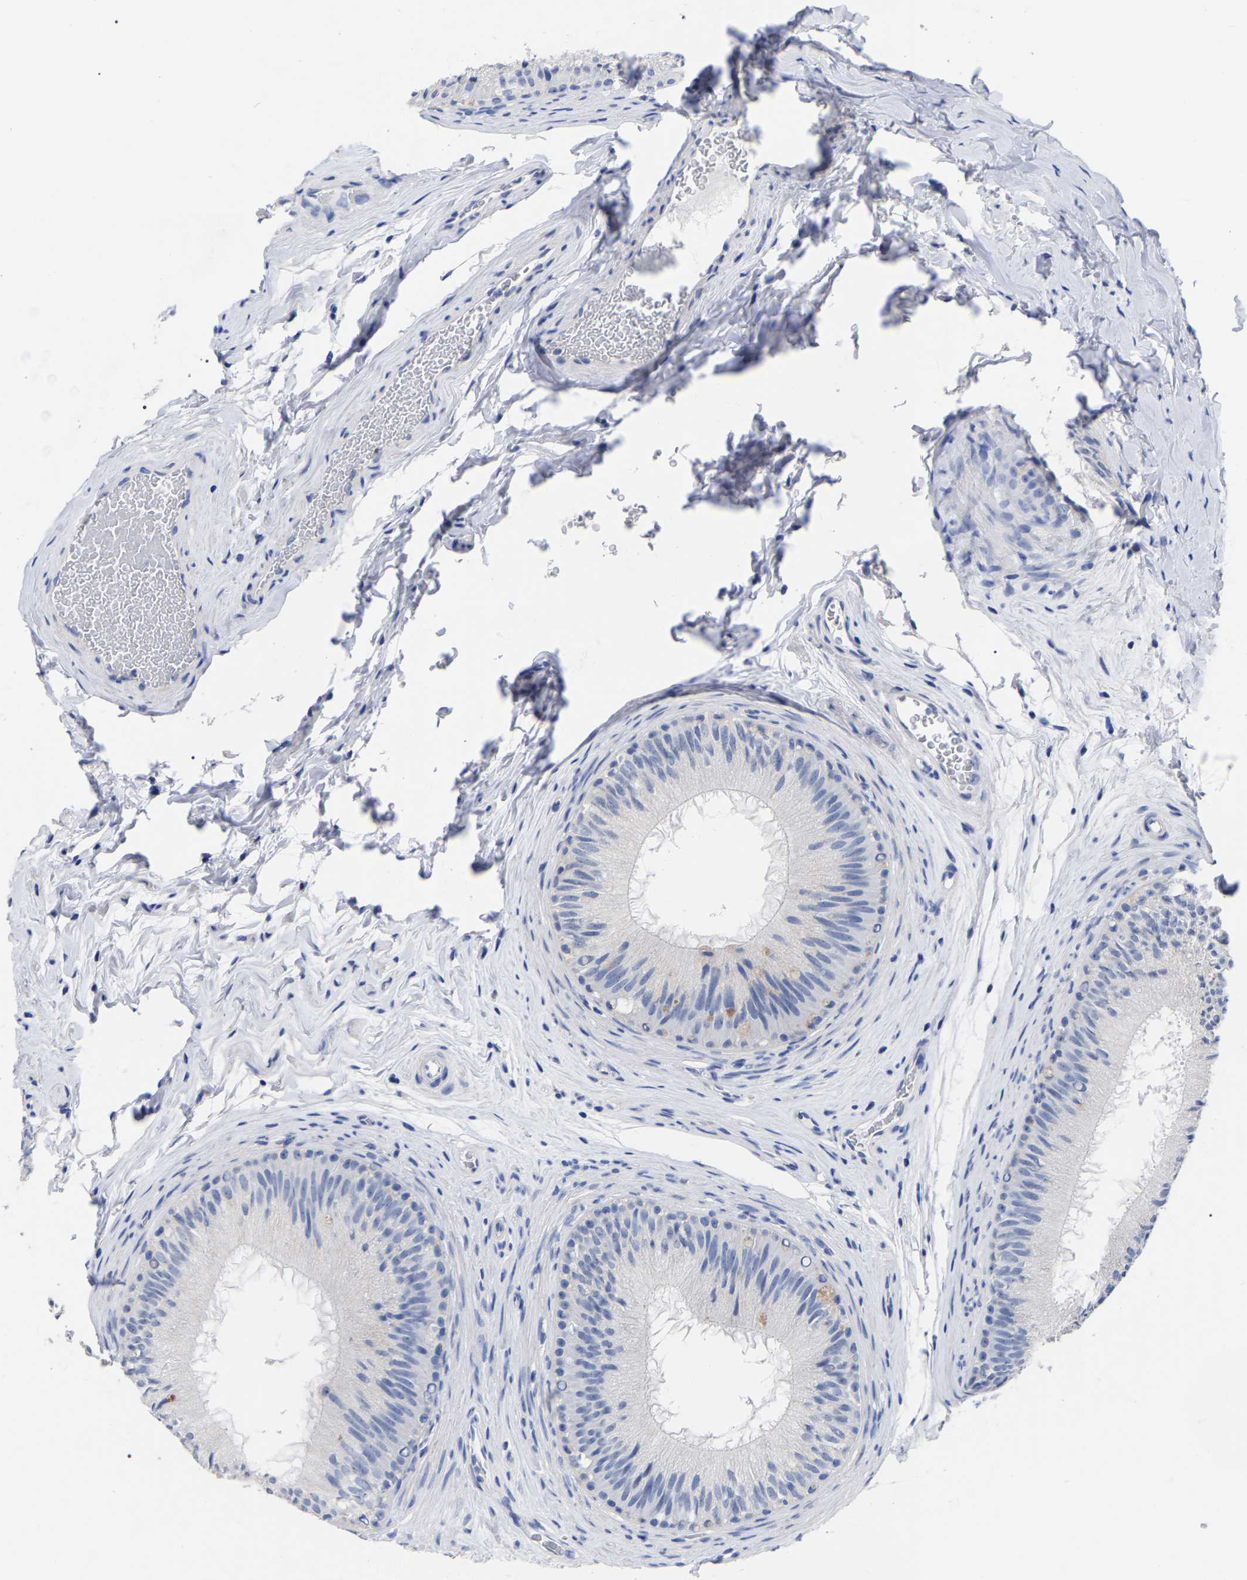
{"staining": {"intensity": "negative", "quantity": "none", "location": "none"}, "tissue": "epididymis", "cell_type": "Glandular cells", "image_type": "normal", "snomed": [{"axis": "morphology", "description": "Normal tissue, NOS"}, {"axis": "topography", "description": "Testis"}, {"axis": "topography", "description": "Epididymis"}], "caption": "The histopathology image shows no significant positivity in glandular cells of epididymis. (Stains: DAB (3,3'-diaminobenzidine) immunohistochemistry (IHC) with hematoxylin counter stain, Microscopy: brightfield microscopy at high magnification).", "gene": "ANXA13", "patient": {"sex": "male", "age": 36}}